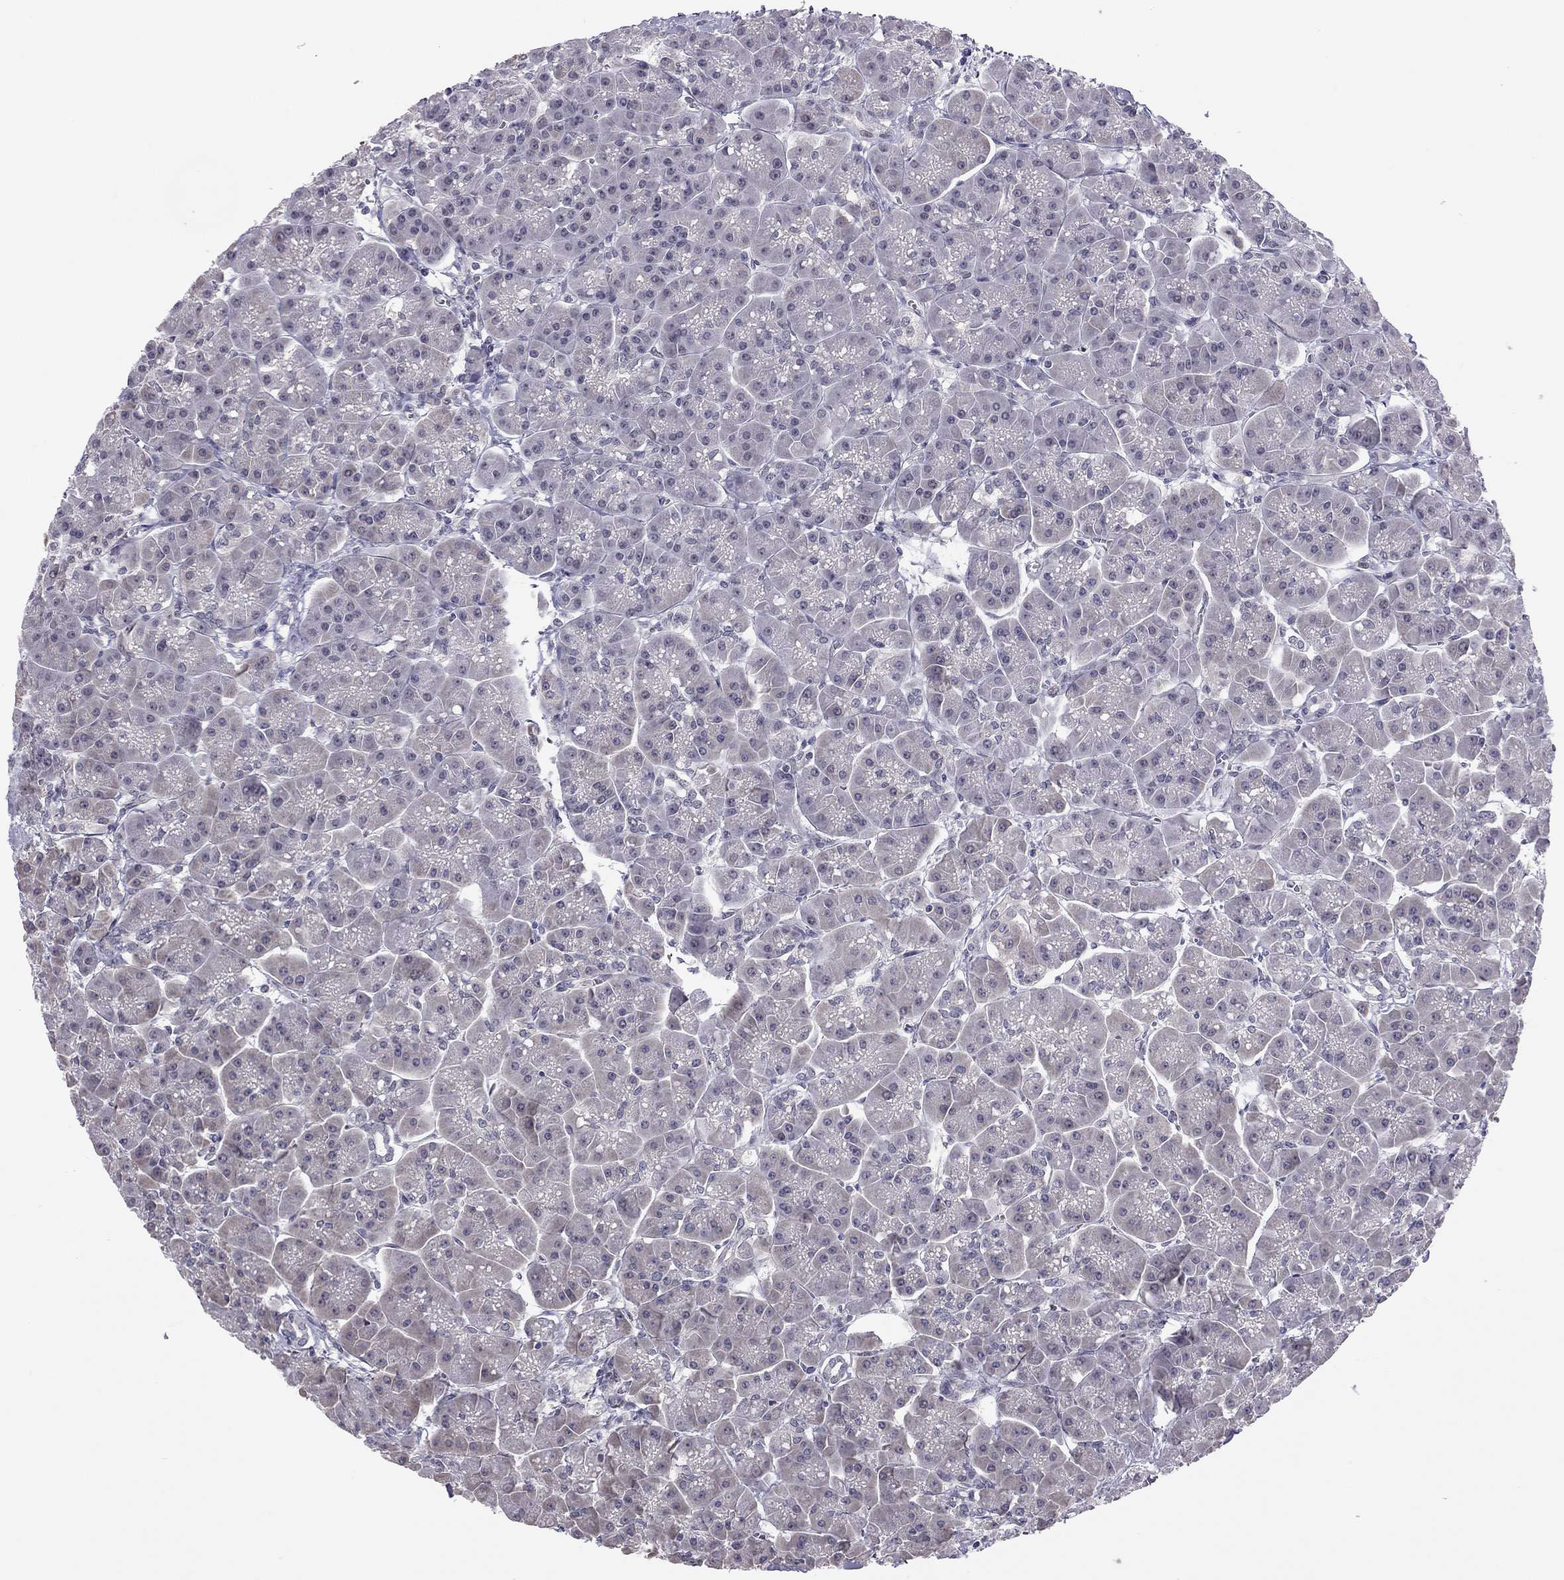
{"staining": {"intensity": "negative", "quantity": "none", "location": "none"}, "tissue": "pancreas", "cell_type": "Exocrine glandular cells", "image_type": "normal", "snomed": [{"axis": "morphology", "description": "Normal tissue, NOS"}, {"axis": "topography", "description": "Pancreas"}], "caption": "Immunohistochemistry histopathology image of unremarkable pancreas stained for a protein (brown), which exhibits no expression in exocrine glandular cells. Brightfield microscopy of immunohistochemistry stained with DAB (3,3'-diaminobenzidine) (brown) and hematoxylin (blue), captured at high magnification.", "gene": "HSF2BP", "patient": {"sex": "male", "age": 70}}